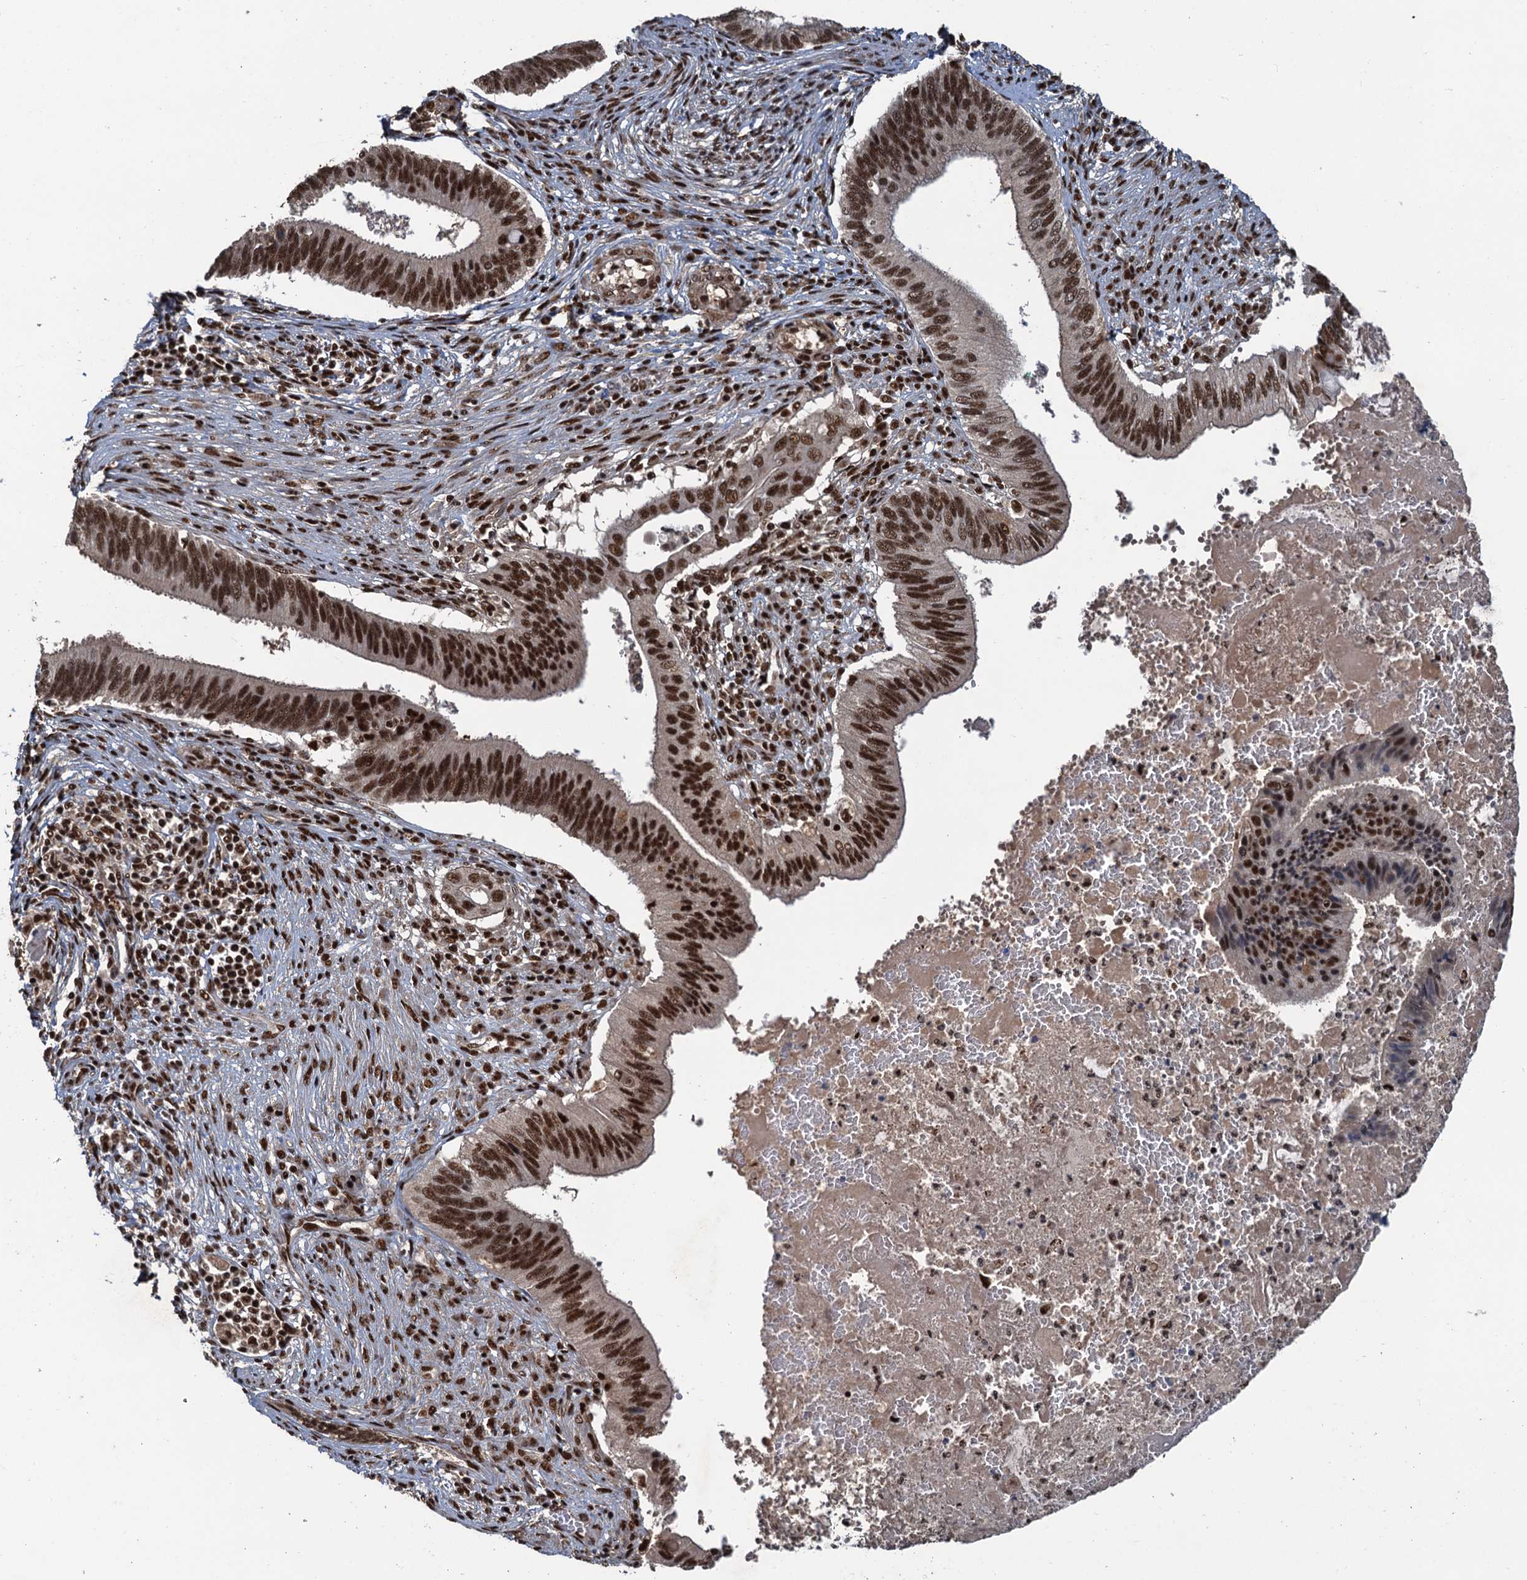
{"staining": {"intensity": "moderate", "quantity": ">75%", "location": "nuclear"}, "tissue": "cervical cancer", "cell_type": "Tumor cells", "image_type": "cancer", "snomed": [{"axis": "morphology", "description": "Adenocarcinoma, NOS"}, {"axis": "topography", "description": "Cervix"}], "caption": "Human adenocarcinoma (cervical) stained with a protein marker exhibits moderate staining in tumor cells.", "gene": "ZC3H18", "patient": {"sex": "female", "age": 42}}